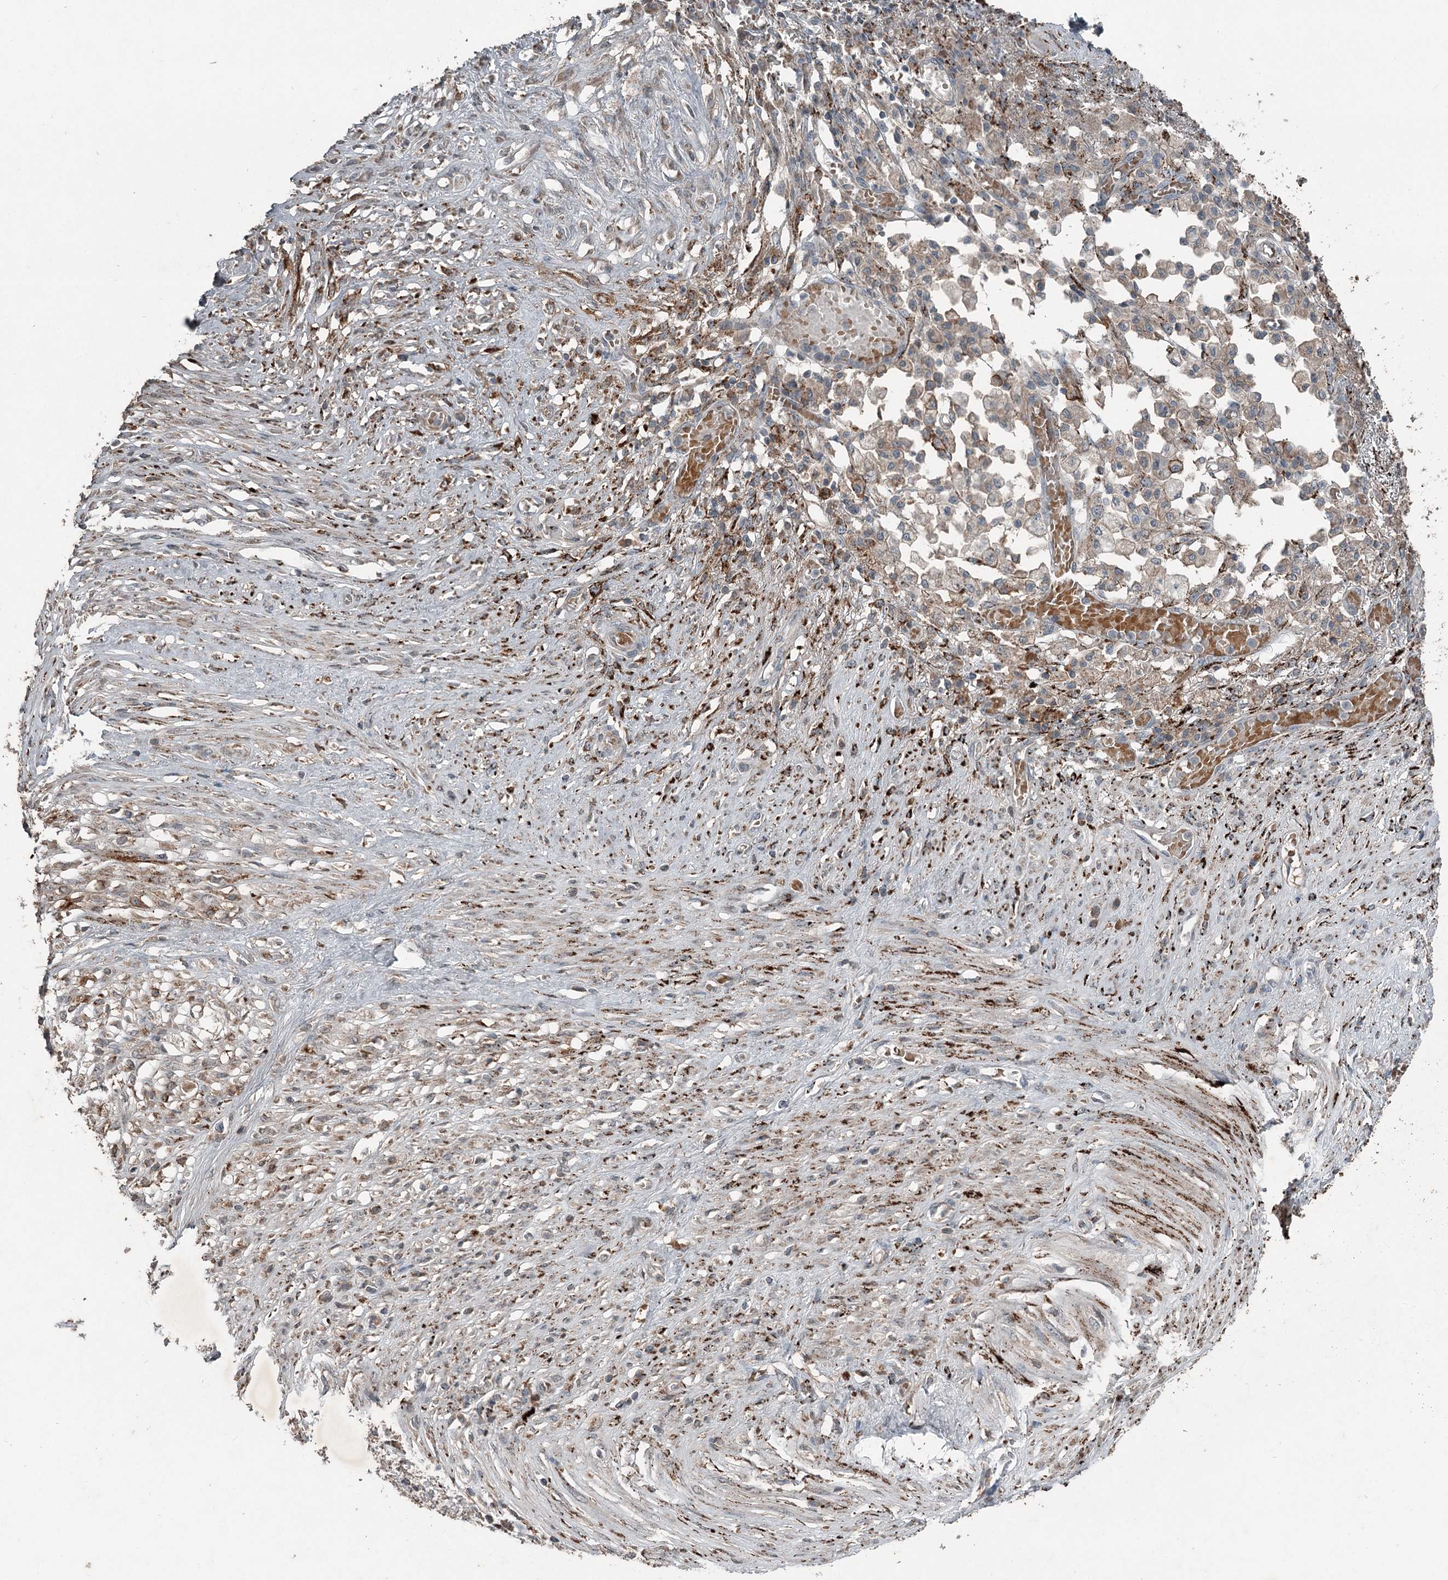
{"staining": {"intensity": "weak", "quantity": "<25%", "location": "cytoplasmic/membranous"}, "tissue": "stomach cancer", "cell_type": "Tumor cells", "image_type": "cancer", "snomed": [{"axis": "morphology", "description": "Adenocarcinoma, NOS"}, {"axis": "morphology", "description": "Adenocarcinoma, High grade"}, {"axis": "topography", "description": "Stomach, upper"}, {"axis": "topography", "description": "Stomach, lower"}], "caption": "Stomach cancer (adenocarcinoma (high-grade)) was stained to show a protein in brown. There is no significant positivity in tumor cells. (Brightfield microscopy of DAB (3,3'-diaminobenzidine) immunohistochemistry (IHC) at high magnification).", "gene": "SLC39A8", "patient": {"sex": "female", "age": 65}}